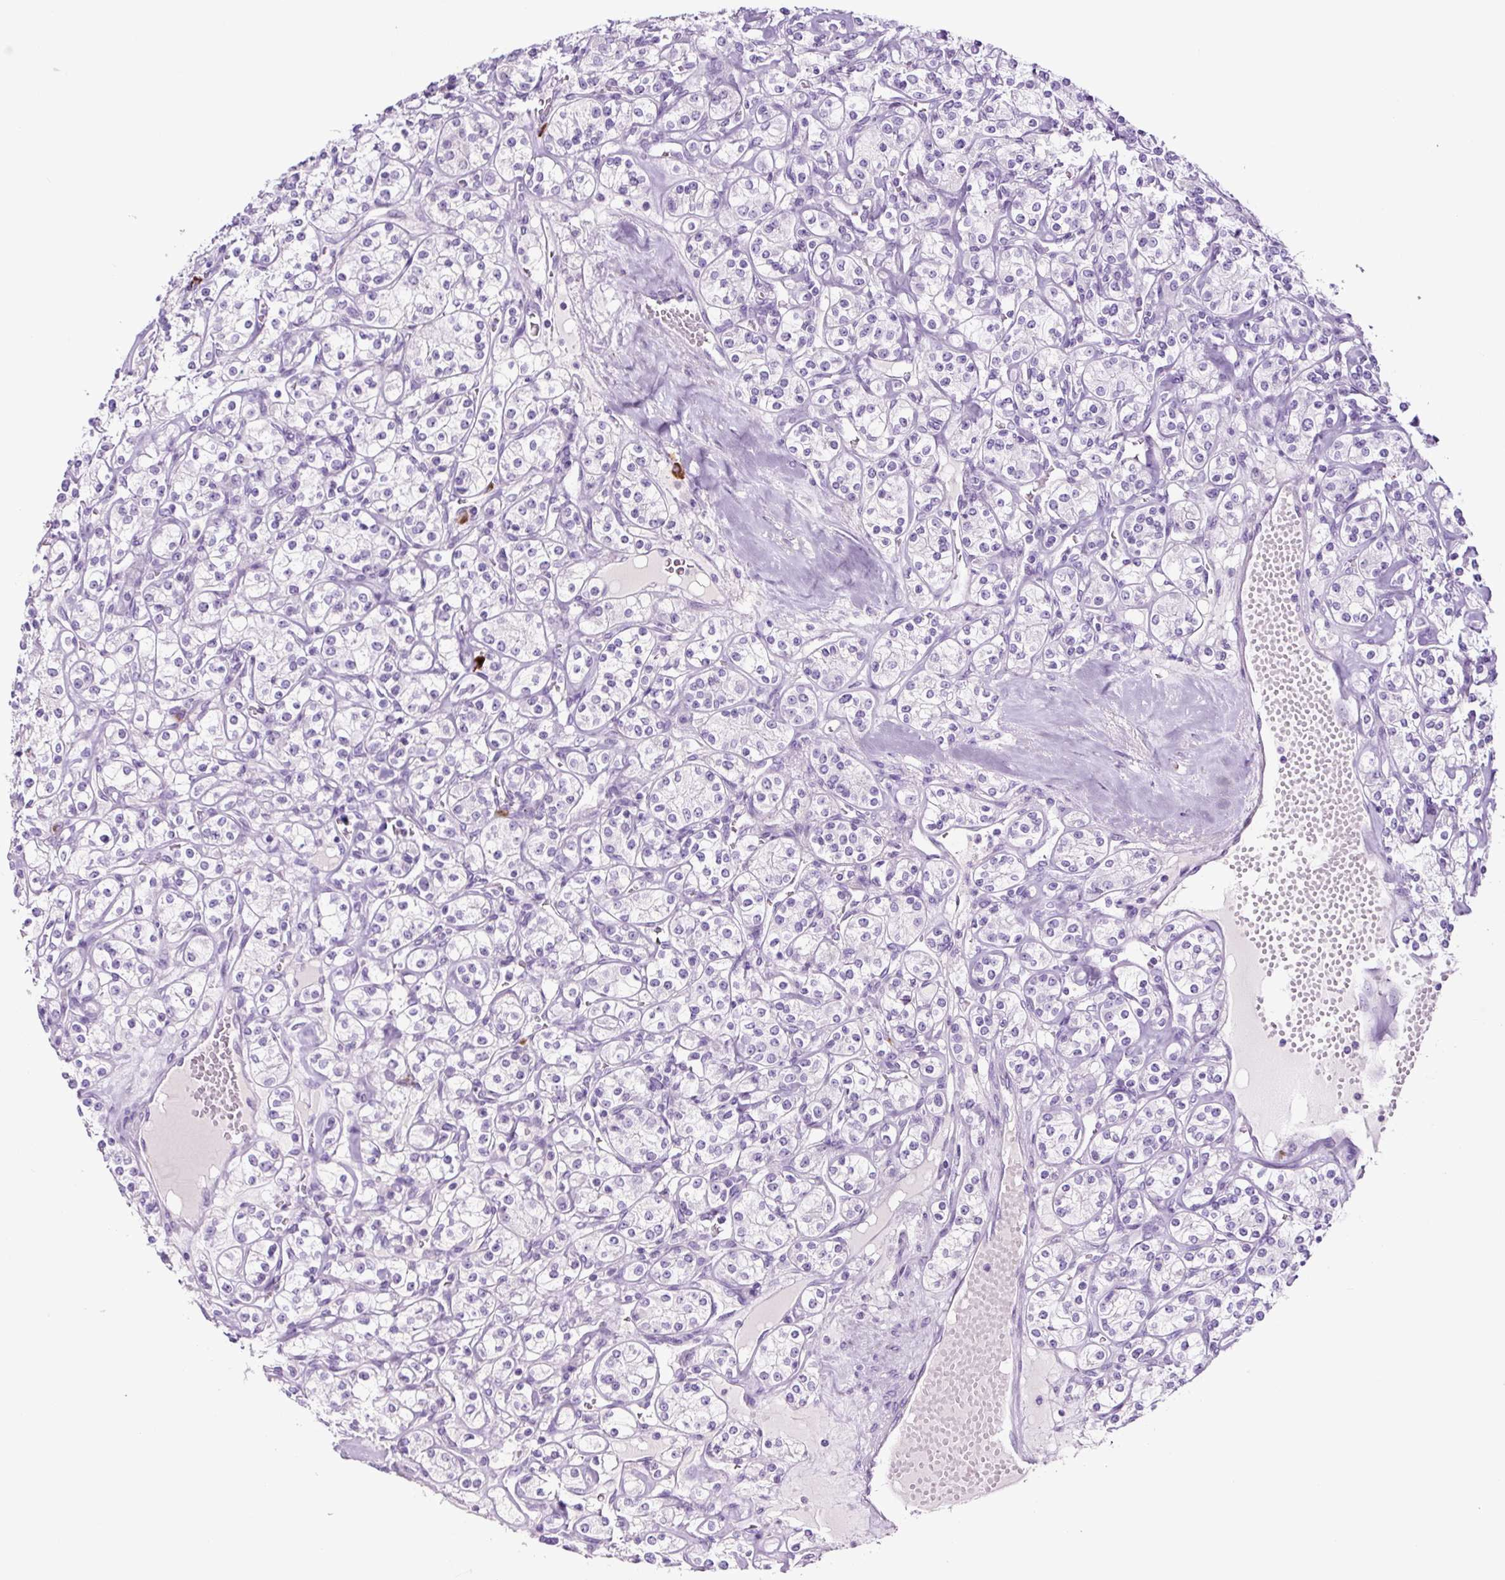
{"staining": {"intensity": "negative", "quantity": "none", "location": "none"}, "tissue": "renal cancer", "cell_type": "Tumor cells", "image_type": "cancer", "snomed": [{"axis": "morphology", "description": "Adenocarcinoma, NOS"}, {"axis": "topography", "description": "Kidney"}], "caption": "Immunohistochemistry of human adenocarcinoma (renal) demonstrates no positivity in tumor cells.", "gene": "RNF212B", "patient": {"sex": "male", "age": 77}}